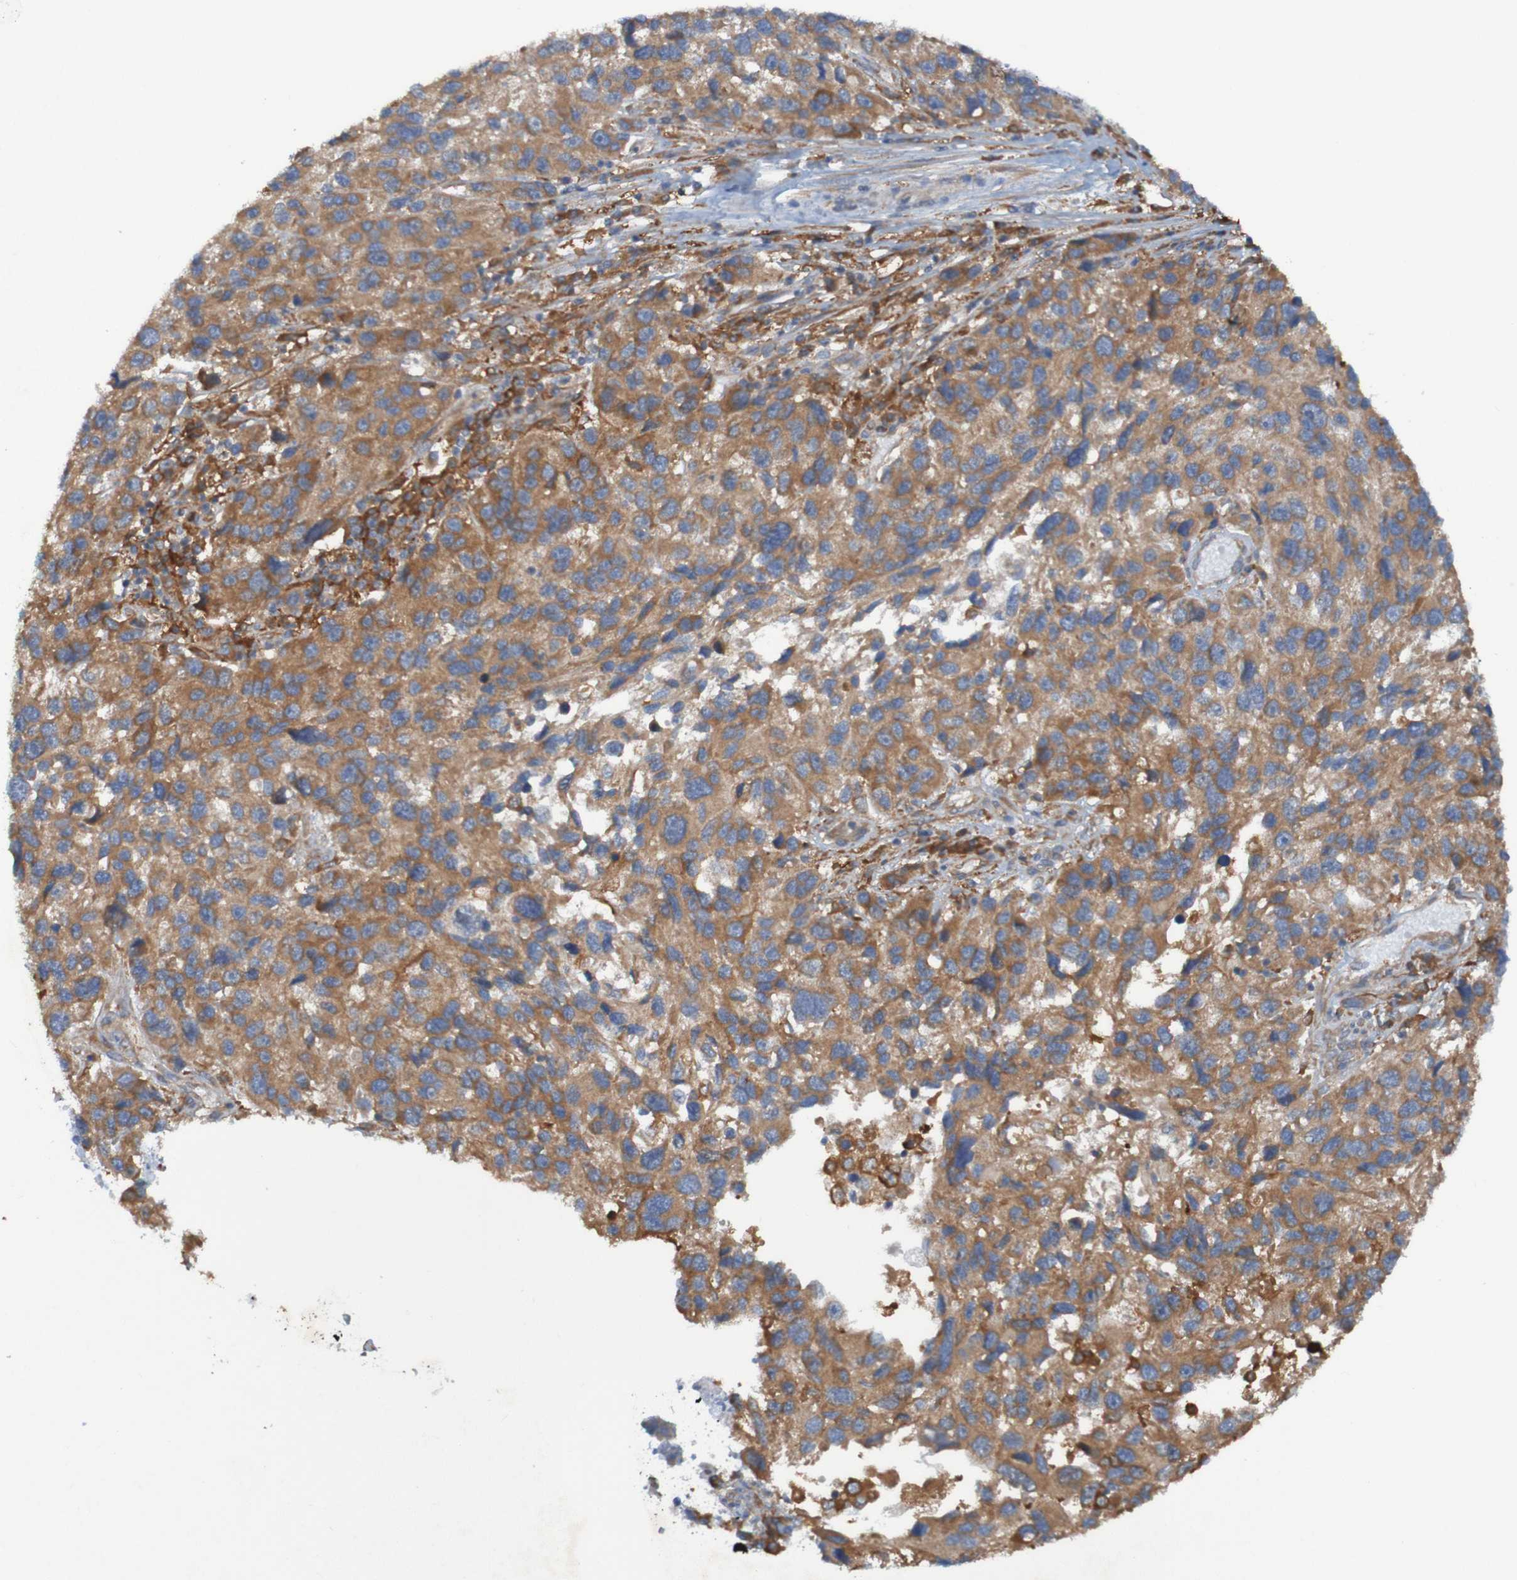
{"staining": {"intensity": "moderate", "quantity": ">75%", "location": "cytoplasmic/membranous"}, "tissue": "melanoma", "cell_type": "Tumor cells", "image_type": "cancer", "snomed": [{"axis": "morphology", "description": "Malignant melanoma, NOS"}, {"axis": "topography", "description": "Skin"}], "caption": "A high-resolution image shows immunohistochemistry (IHC) staining of melanoma, which shows moderate cytoplasmic/membranous expression in about >75% of tumor cells.", "gene": "DNAJC4", "patient": {"sex": "male", "age": 53}}